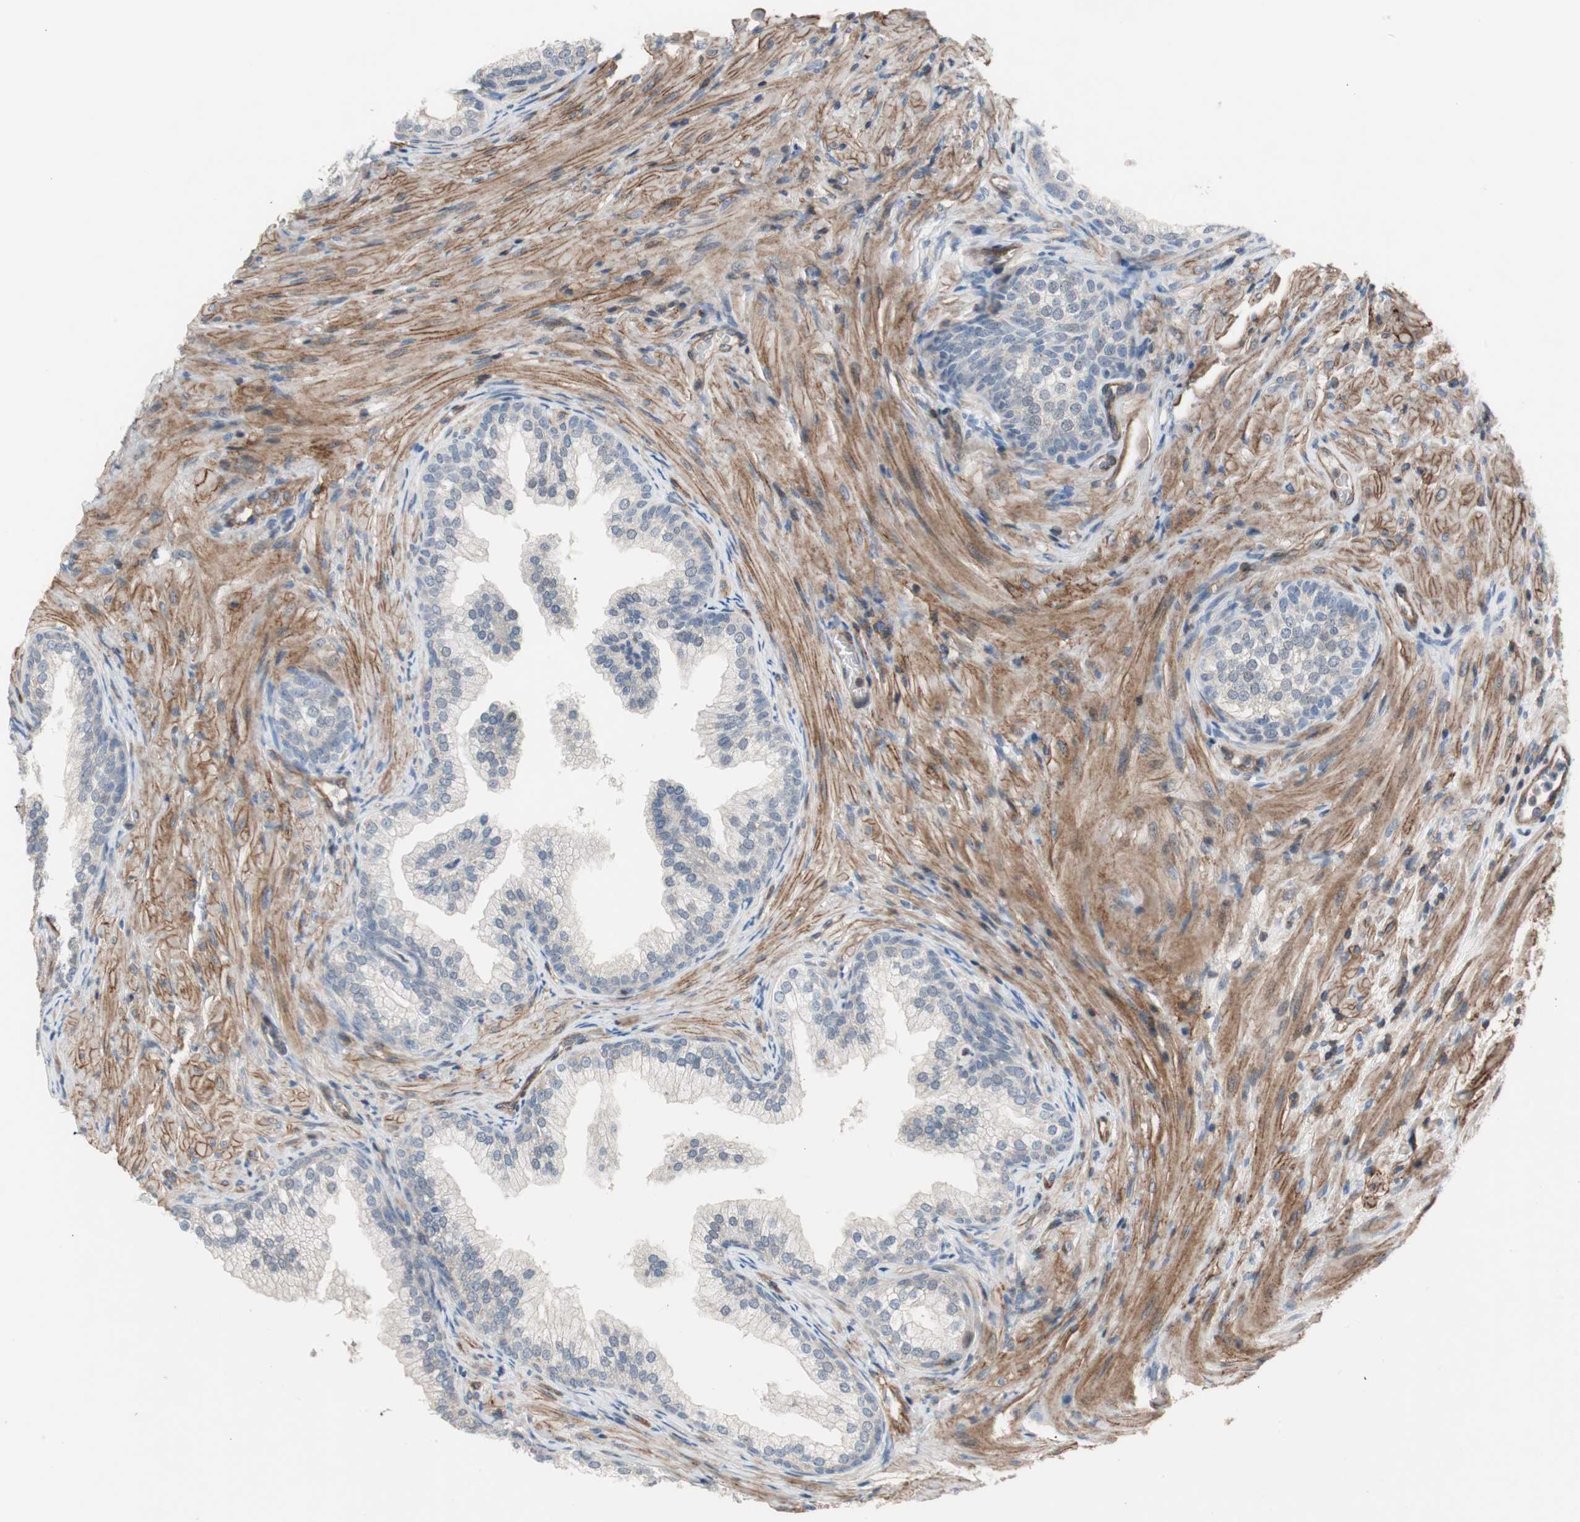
{"staining": {"intensity": "negative", "quantity": "none", "location": "none"}, "tissue": "prostate", "cell_type": "Glandular cells", "image_type": "normal", "snomed": [{"axis": "morphology", "description": "Normal tissue, NOS"}, {"axis": "topography", "description": "Prostate"}], "caption": "A high-resolution micrograph shows immunohistochemistry (IHC) staining of normal prostate, which displays no significant staining in glandular cells. (DAB (3,3'-diaminobenzidine) immunohistochemistry, high magnification).", "gene": "GRHL1", "patient": {"sex": "male", "age": 76}}